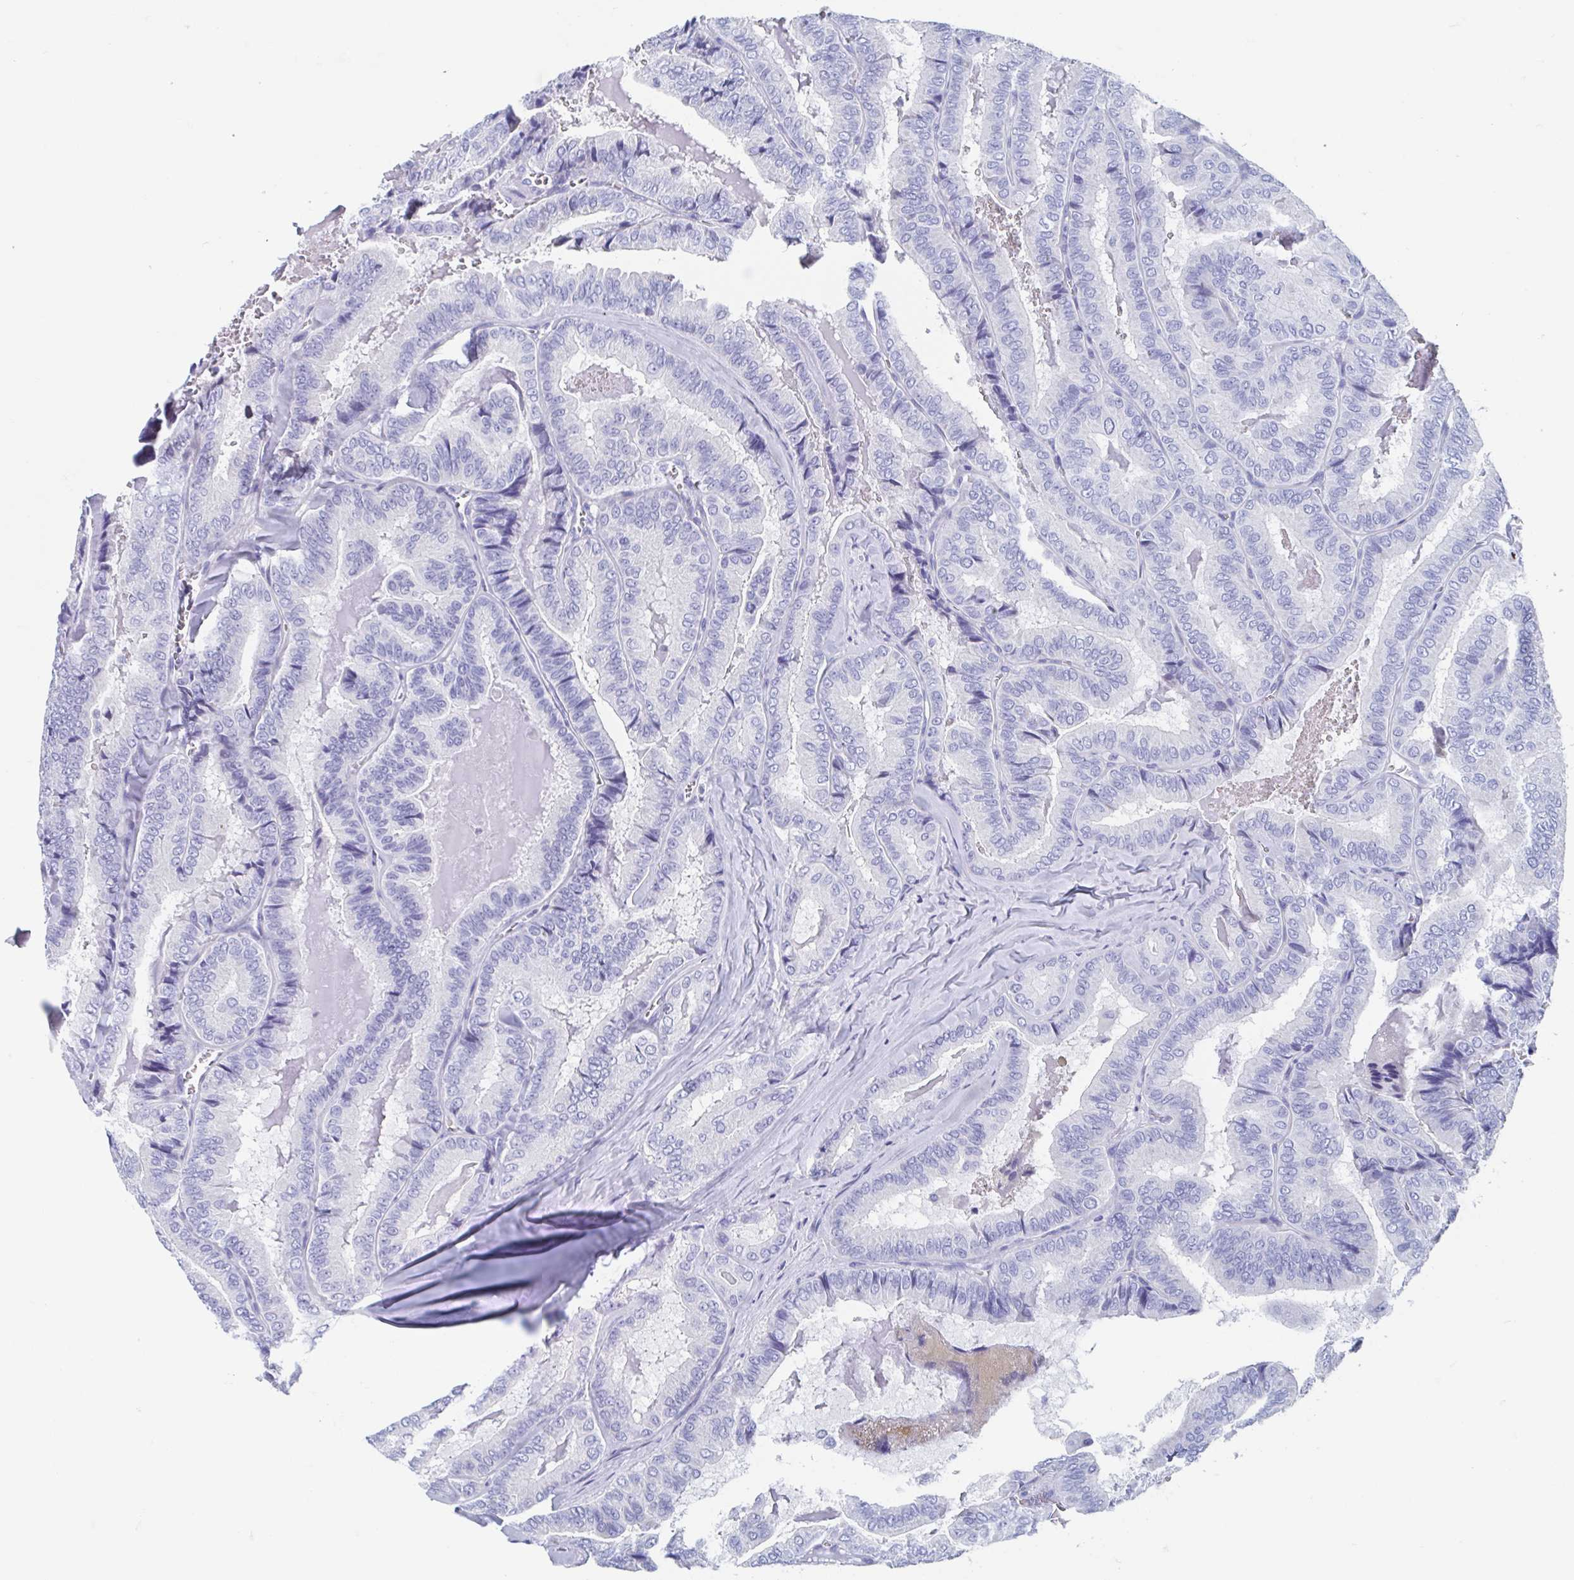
{"staining": {"intensity": "negative", "quantity": "none", "location": "none"}, "tissue": "thyroid cancer", "cell_type": "Tumor cells", "image_type": "cancer", "snomed": [{"axis": "morphology", "description": "Papillary adenocarcinoma, NOS"}, {"axis": "topography", "description": "Thyroid gland"}], "caption": "High magnification brightfield microscopy of thyroid cancer stained with DAB (3,3'-diaminobenzidine) (brown) and counterstained with hematoxylin (blue): tumor cells show no significant positivity.", "gene": "SHCBP1L", "patient": {"sex": "female", "age": 75}}